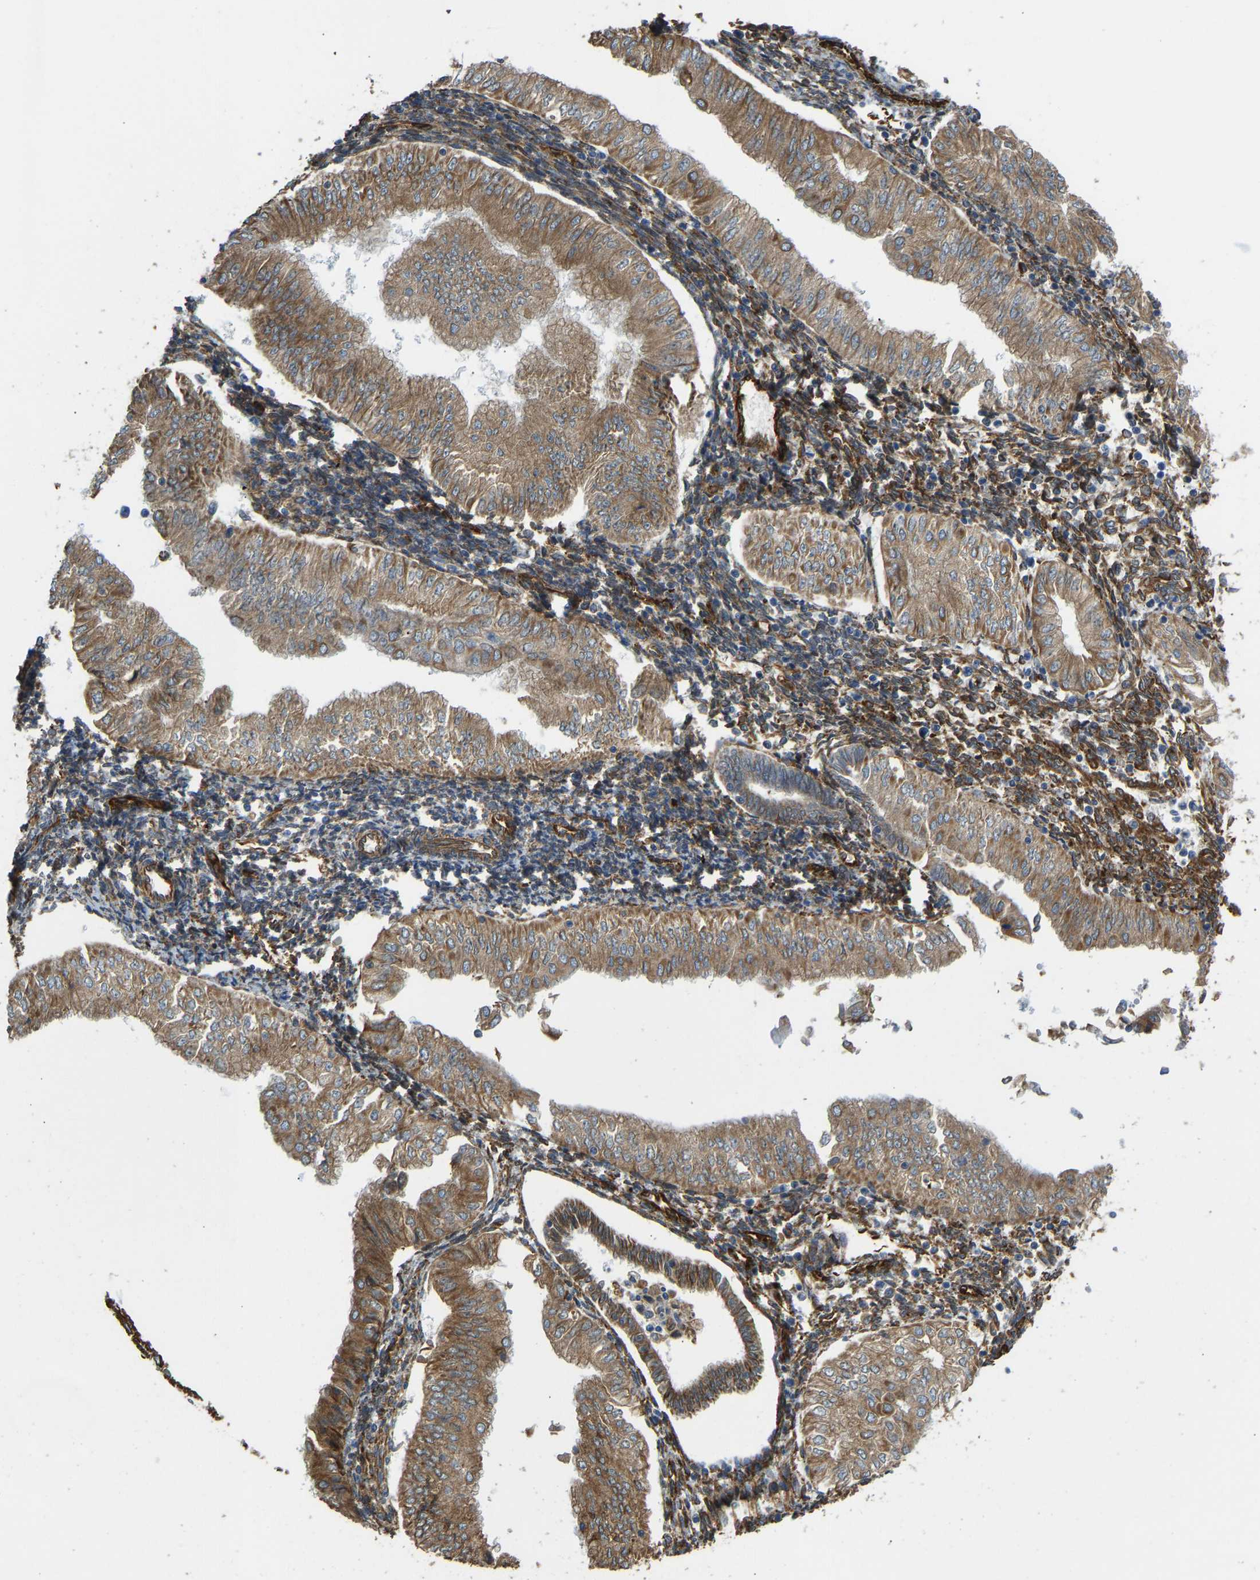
{"staining": {"intensity": "moderate", "quantity": ">75%", "location": "cytoplasmic/membranous"}, "tissue": "endometrial cancer", "cell_type": "Tumor cells", "image_type": "cancer", "snomed": [{"axis": "morphology", "description": "Normal tissue, NOS"}, {"axis": "morphology", "description": "Adenocarcinoma, NOS"}, {"axis": "topography", "description": "Endometrium"}], "caption": "Immunohistochemical staining of endometrial cancer exhibits moderate cytoplasmic/membranous protein staining in about >75% of tumor cells.", "gene": "BEX3", "patient": {"sex": "female", "age": 53}}